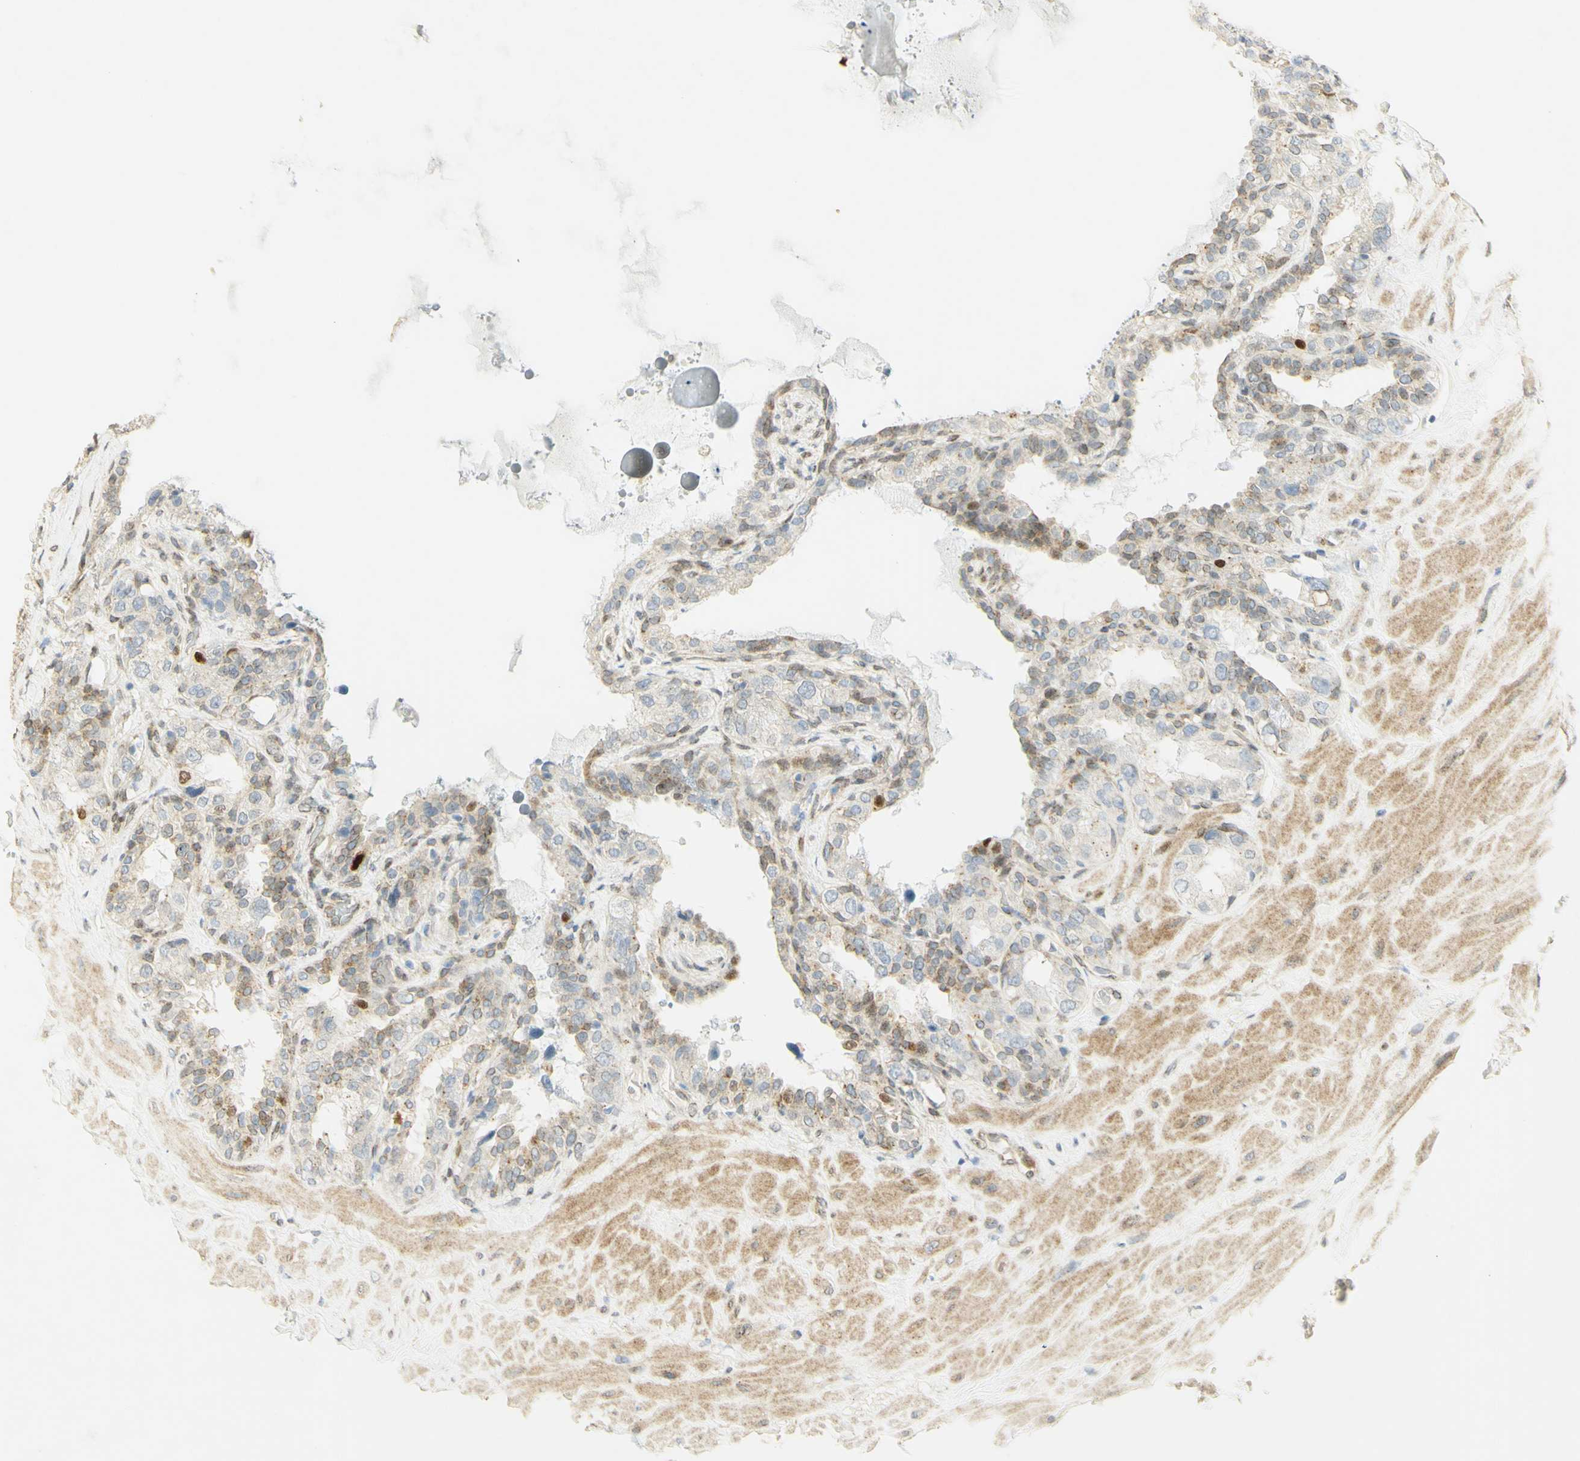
{"staining": {"intensity": "moderate", "quantity": "<25%", "location": "nuclear"}, "tissue": "seminal vesicle", "cell_type": "Glandular cells", "image_type": "normal", "snomed": [{"axis": "morphology", "description": "Normal tissue, NOS"}, {"axis": "topography", "description": "Seminal veicle"}], "caption": "The immunohistochemical stain shows moderate nuclear positivity in glandular cells of unremarkable seminal vesicle. Immunohistochemistry (ihc) stains the protein of interest in brown and the nuclei are stained blue.", "gene": "E2F1", "patient": {"sex": "male", "age": 68}}